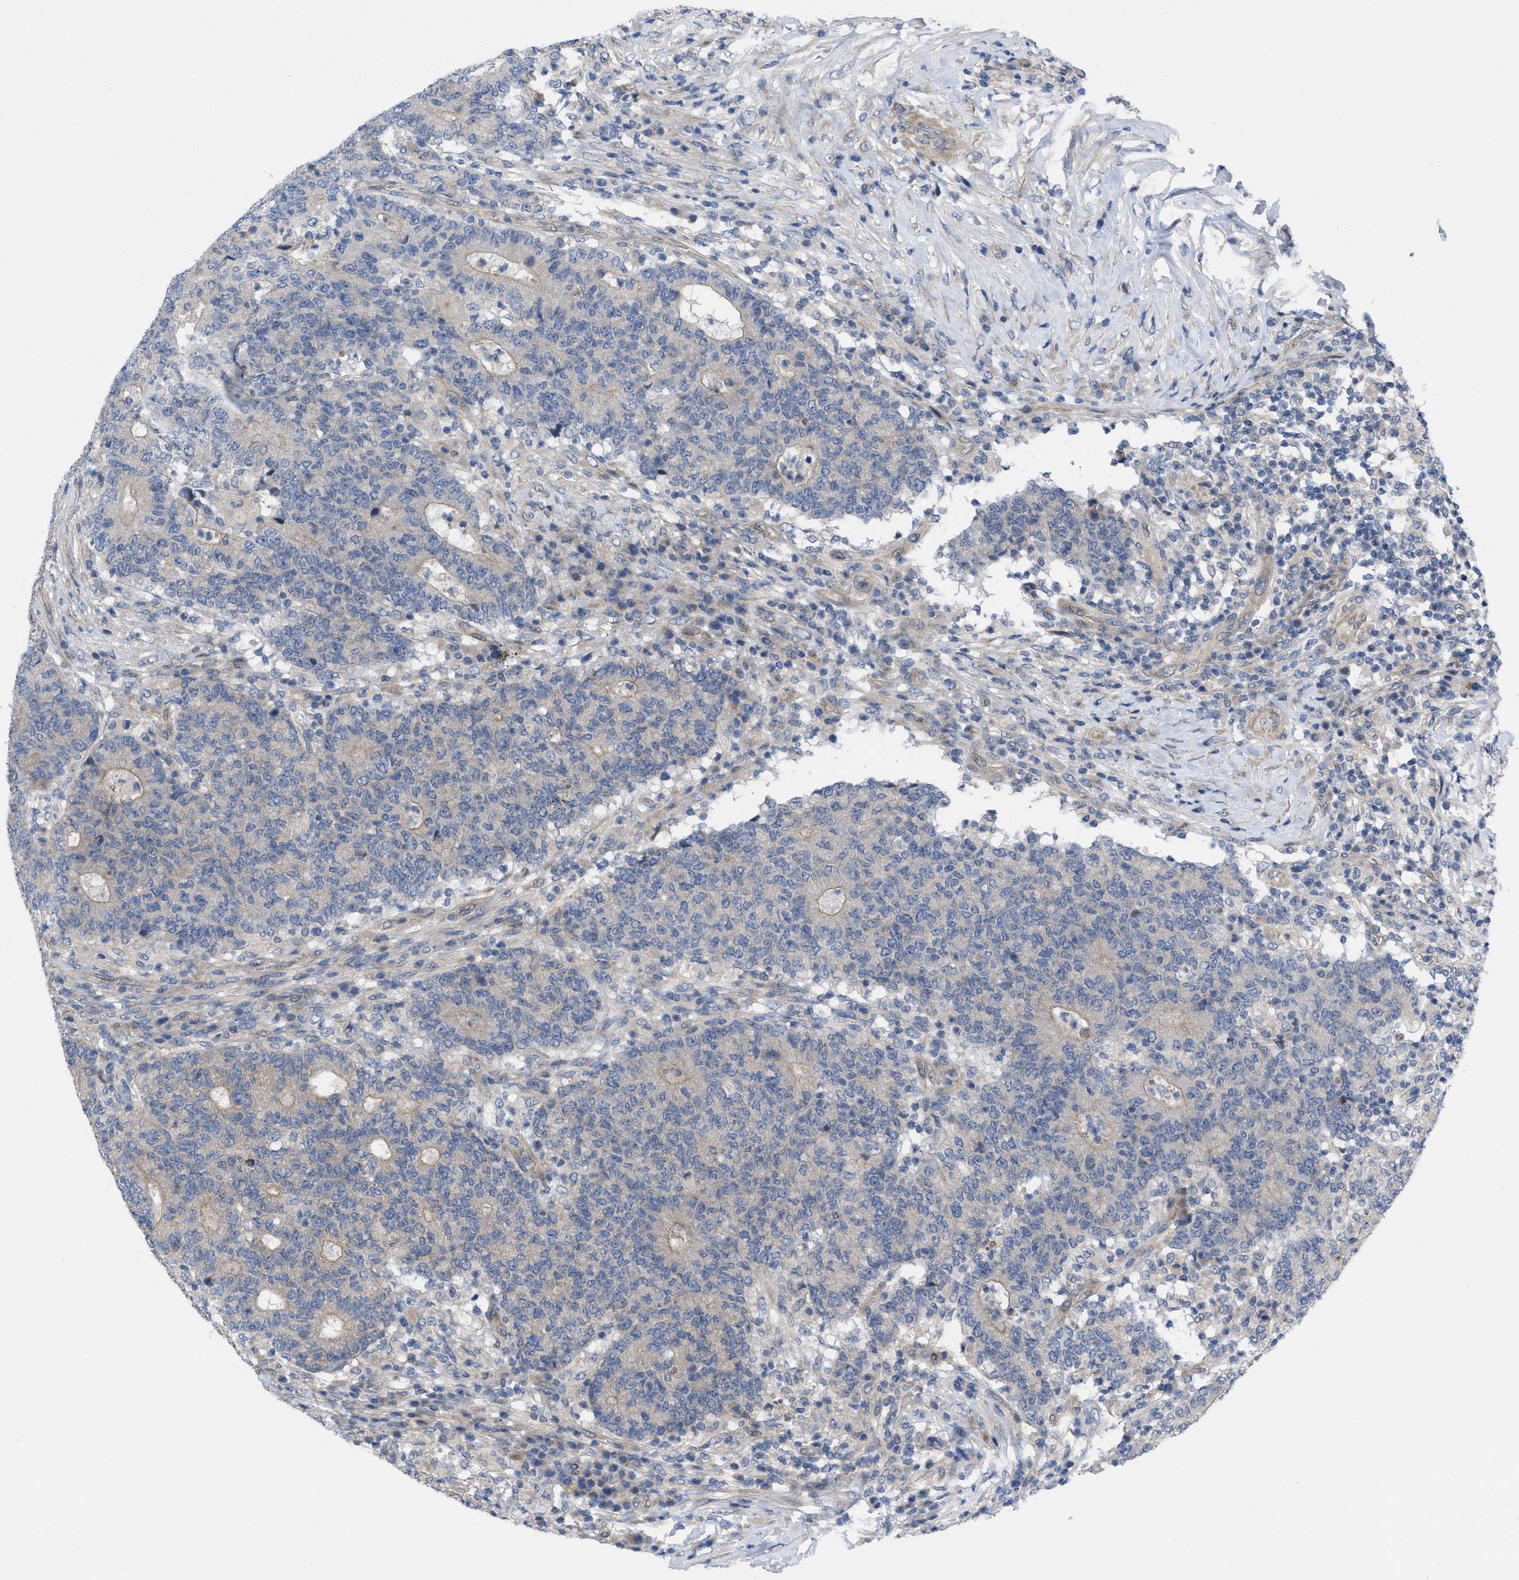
{"staining": {"intensity": "moderate", "quantity": "<25%", "location": "cytoplasmic/membranous"}, "tissue": "colorectal cancer", "cell_type": "Tumor cells", "image_type": "cancer", "snomed": [{"axis": "morphology", "description": "Normal tissue, NOS"}, {"axis": "morphology", "description": "Adenocarcinoma, NOS"}, {"axis": "topography", "description": "Colon"}], "caption": "Colorectal cancer (adenocarcinoma) tissue reveals moderate cytoplasmic/membranous positivity in about <25% of tumor cells", "gene": "NDEL1", "patient": {"sex": "female", "age": 75}}